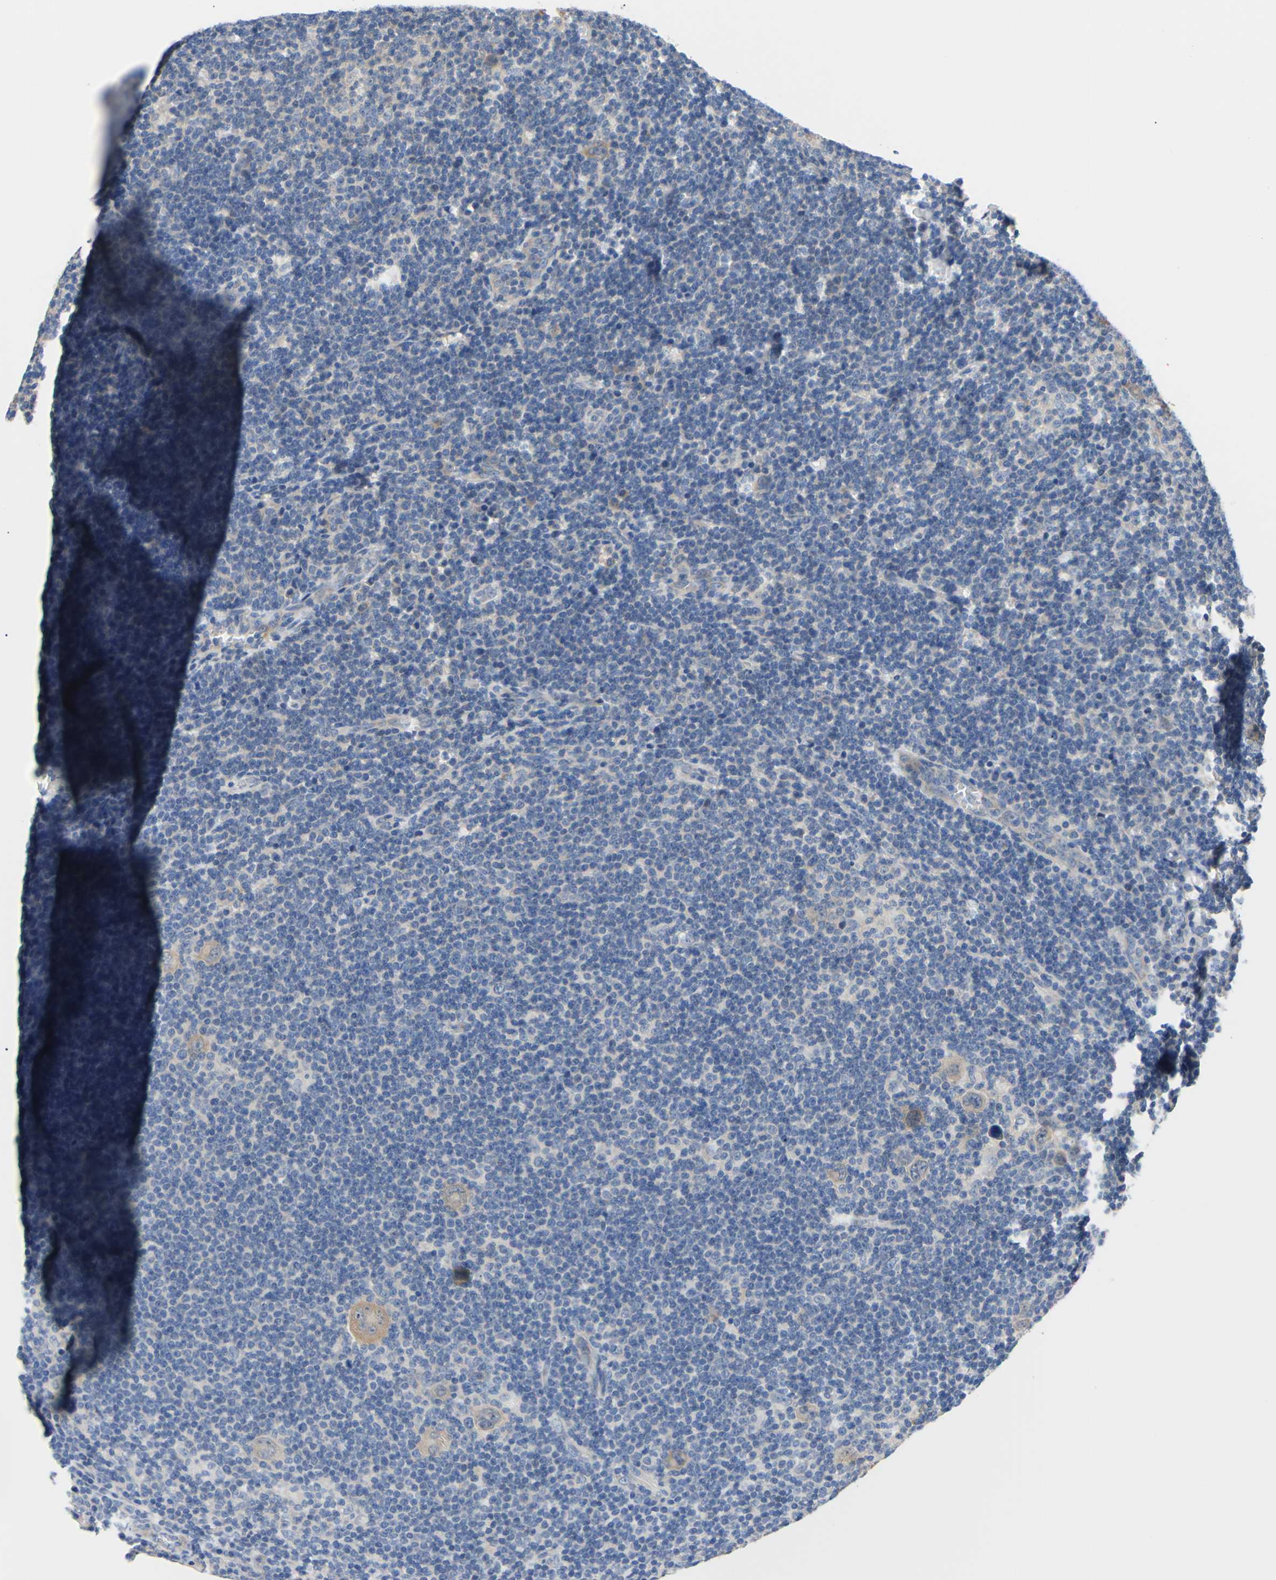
{"staining": {"intensity": "weak", "quantity": ">75%", "location": "cytoplasmic/membranous"}, "tissue": "lymphoma", "cell_type": "Tumor cells", "image_type": "cancer", "snomed": [{"axis": "morphology", "description": "Hodgkin's disease, NOS"}, {"axis": "topography", "description": "Lymph node"}], "caption": "Human lymphoma stained with a brown dye reveals weak cytoplasmic/membranous positive expression in about >75% of tumor cells.", "gene": "RARS1", "patient": {"sex": "female", "age": 57}}